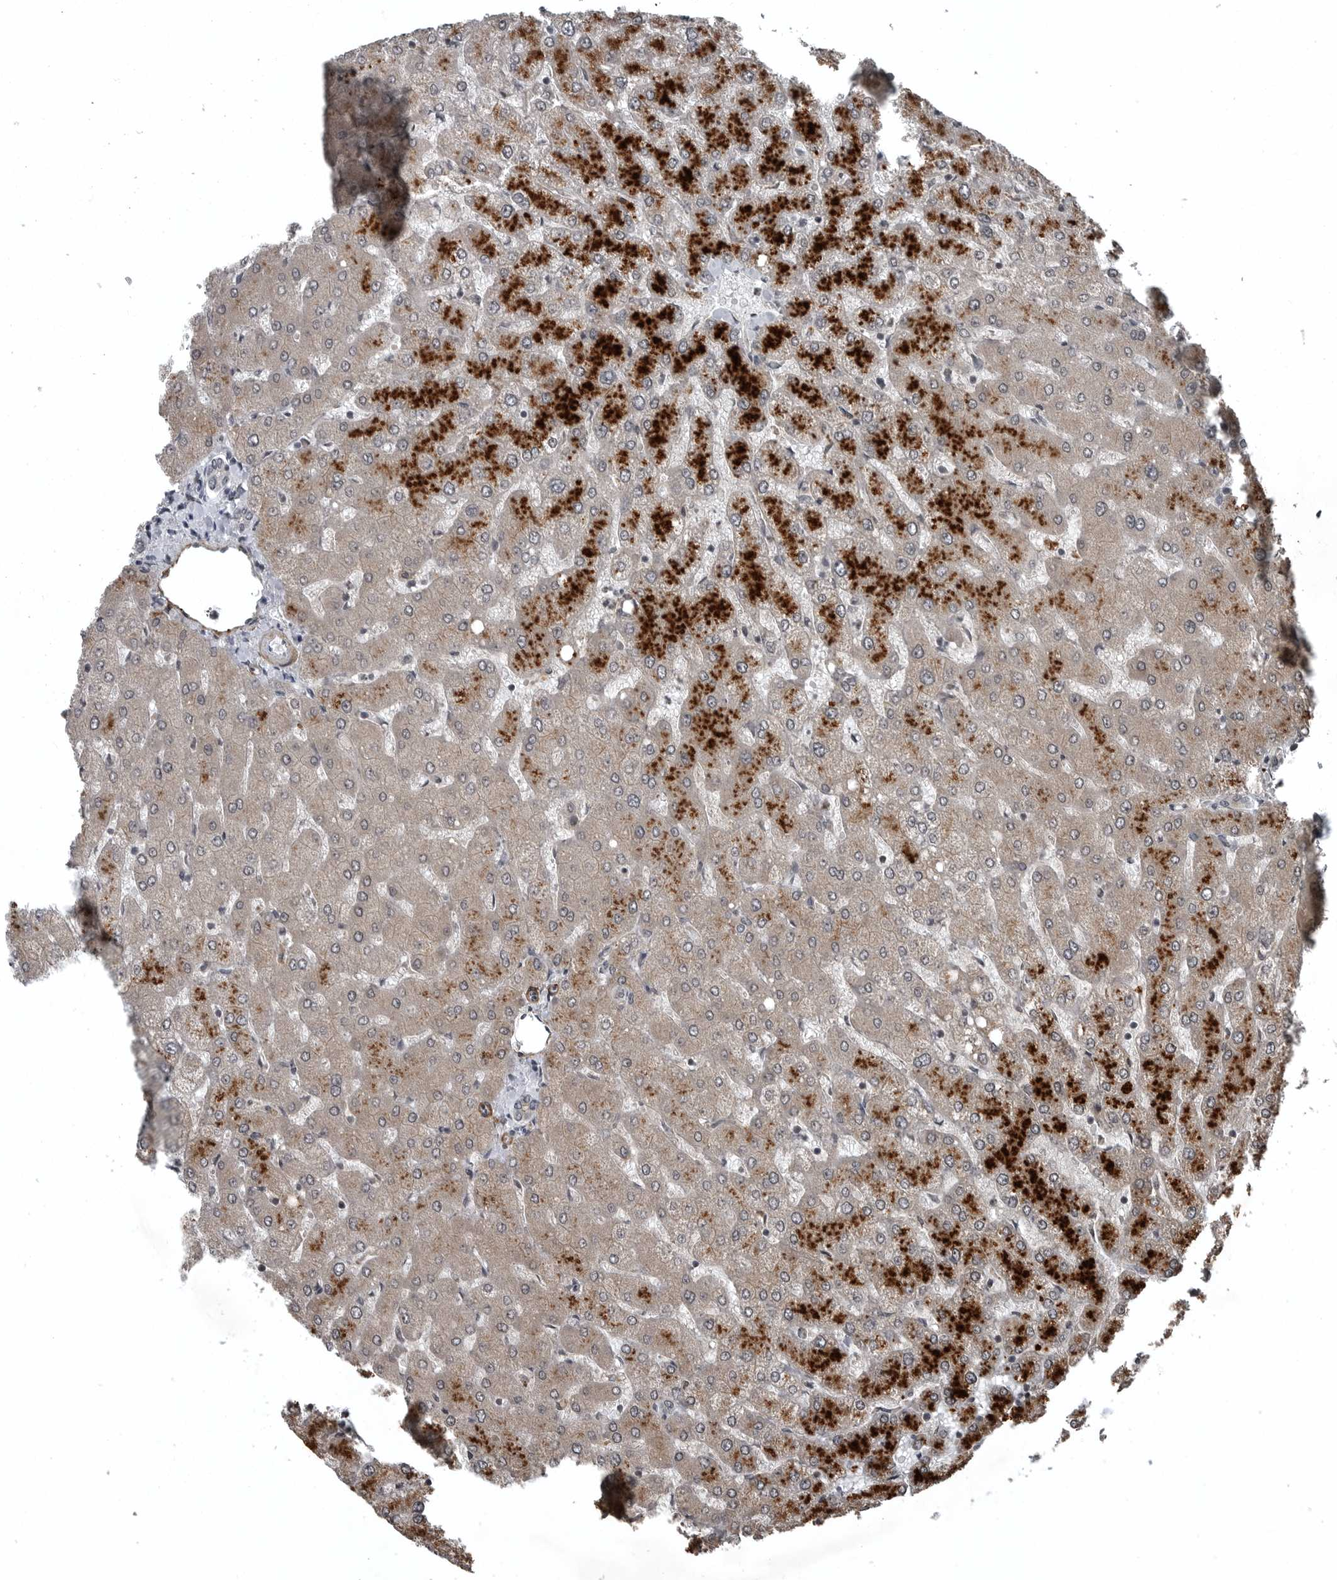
{"staining": {"intensity": "weak", "quantity": "25%-75%", "location": "cytoplasmic/membranous"}, "tissue": "liver", "cell_type": "Cholangiocytes", "image_type": "normal", "snomed": [{"axis": "morphology", "description": "Normal tissue, NOS"}, {"axis": "topography", "description": "Liver"}], "caption": "Immunohistochemistry (IHC) (DAB) staining of unremarkable liver exhibits weak cytoplasmic/membranous protein positivity in approximately 25%-75% of cholangiocytes. The staining is performed using DAB (3,3'-diaminobenzidine) brown chromogen to label protein expression. The nuclei are counter-stained blue using hematoxylin.", "gene": "GAK", "patient": {"sex": "female", "age": 54}}